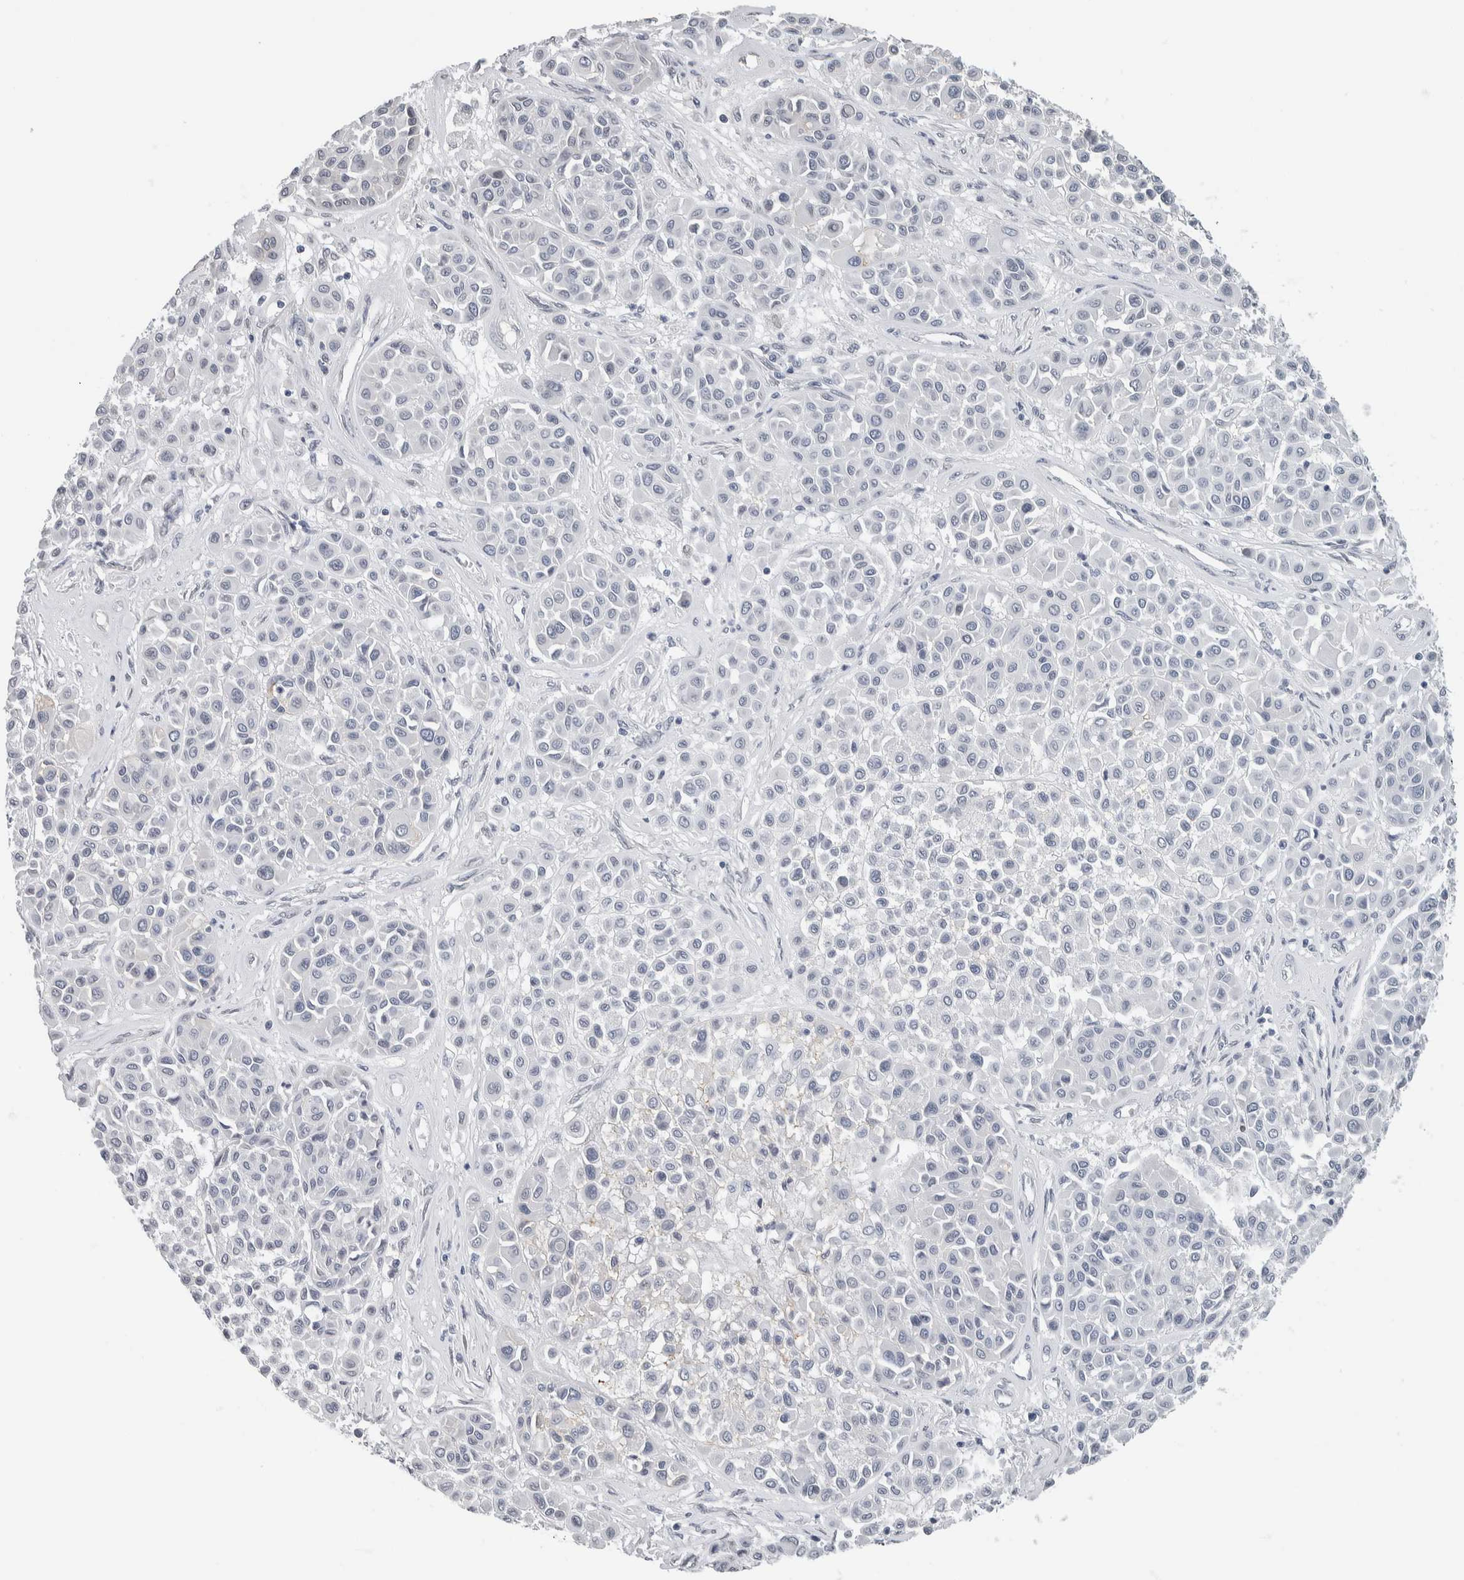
{"staining": {"intensity": "negative", "quantity": "none", "location": "none"}, "tissue": "melanoma", "cell_type": "Tumor cells", "image_type": "cancer", "snomed": [{"axis": "morphology", "description": "Malignant melanoma, Metastatic site"}, {"axis": "topography", "description": "Soft tissue"}], "caption": "There is no significant positivity in tumor cells of melanoma. Brightfield microscopy of immunohistochemistry (IHC) stained with DAB (3,3'-diaminobenzidine) (brown) and hematoxylin (blue), captured at high magnification.", "gene": "NEFM", "patient": {"sex": "male", "age": 41}}